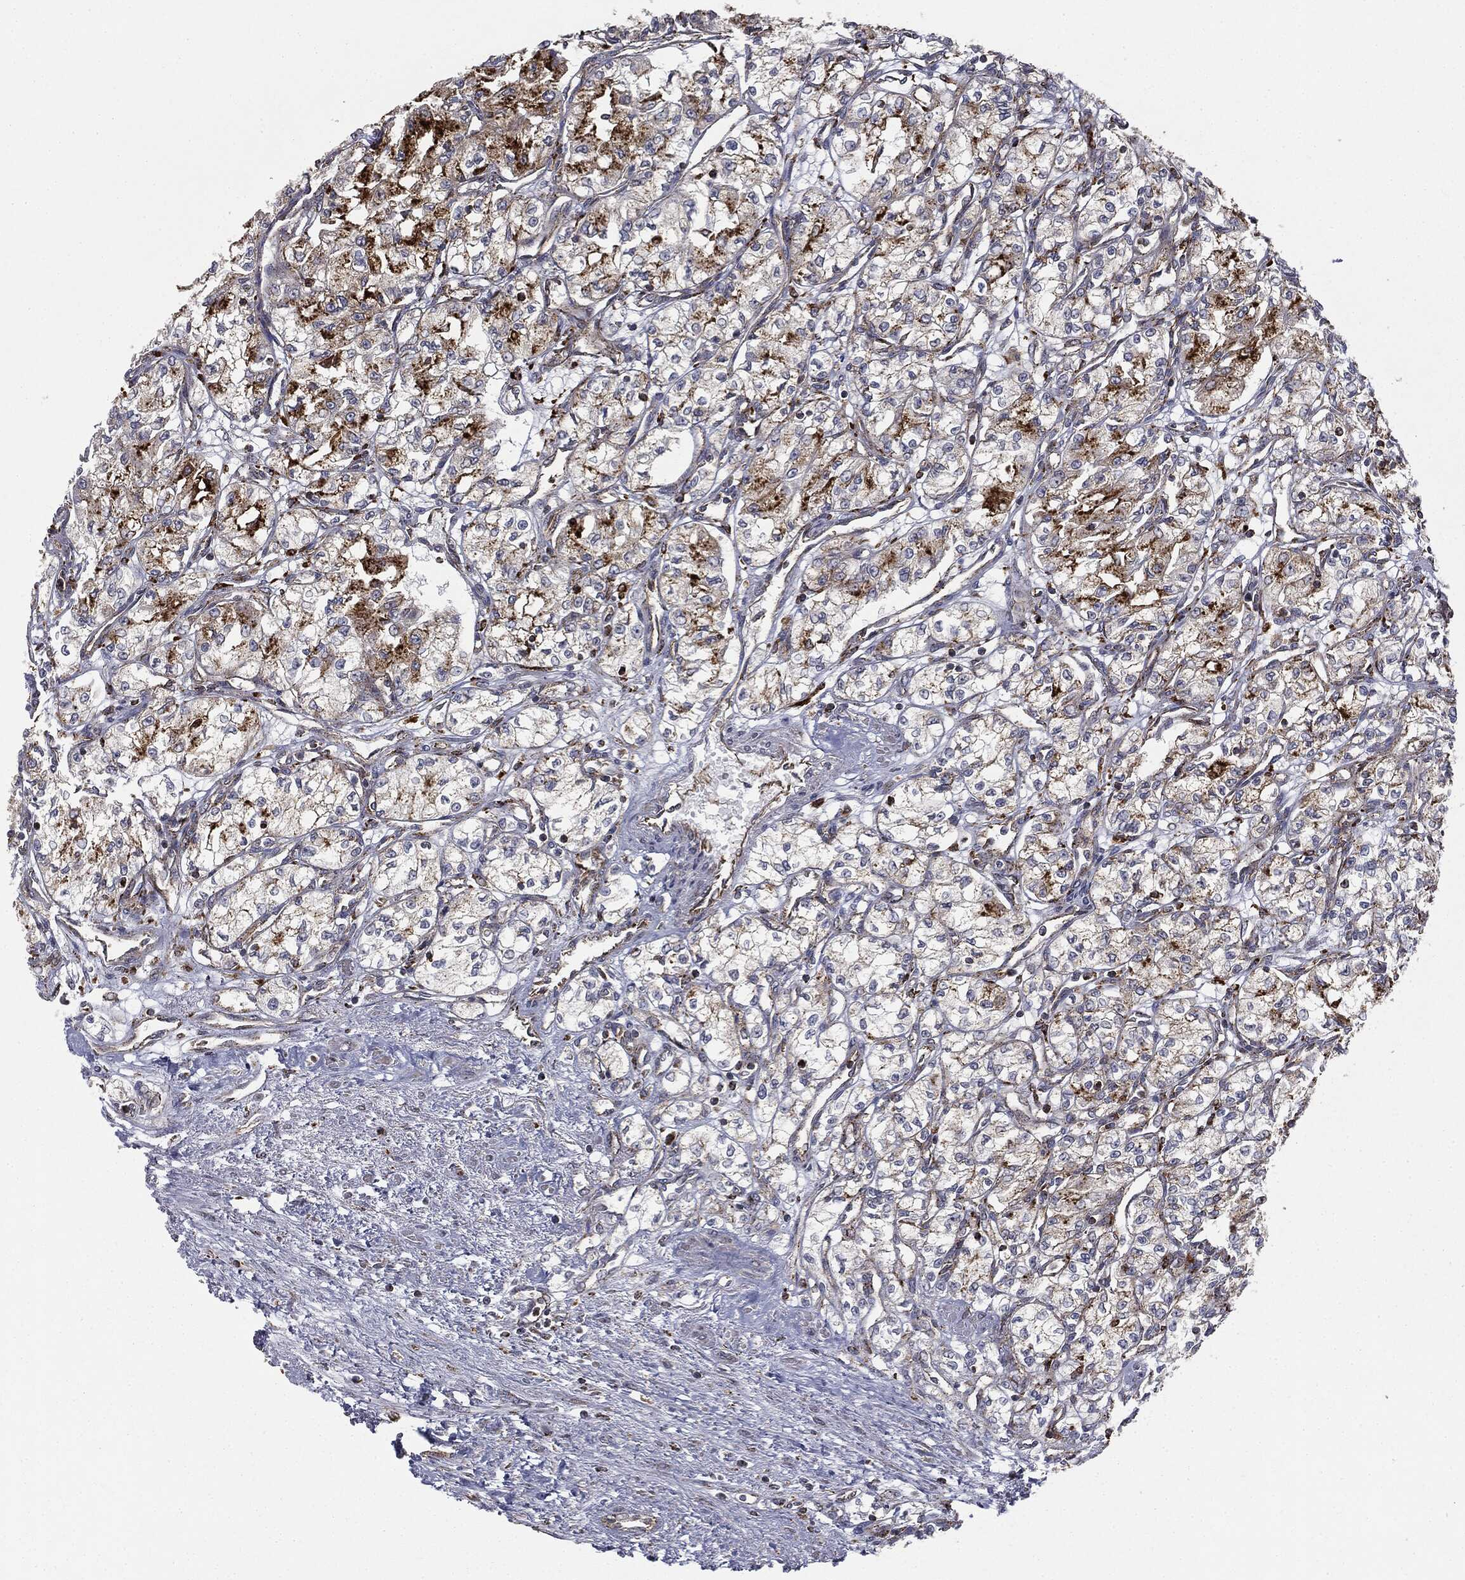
{"staining": {"intensity": "strong", "quantity": "<25%", "location": "cytoplasmic/membranous"}, "tissue": "renal cancer", "cell_type": "Tumor cells", "image_type": "cancer", "snomed": [{"axis": "morphology", "description": "Adenocarcinoma, NOS"}, {"axis": "topography", "description": "Kidney"}], "caption": "Immunohistochemical staining of renal adenocarcinoma displays strong cytoplasmic/membranous protein expression in approximately <25% of tumor cells.", "gene": "CTSA", "patient": {"sex": "male", "age": 59}}